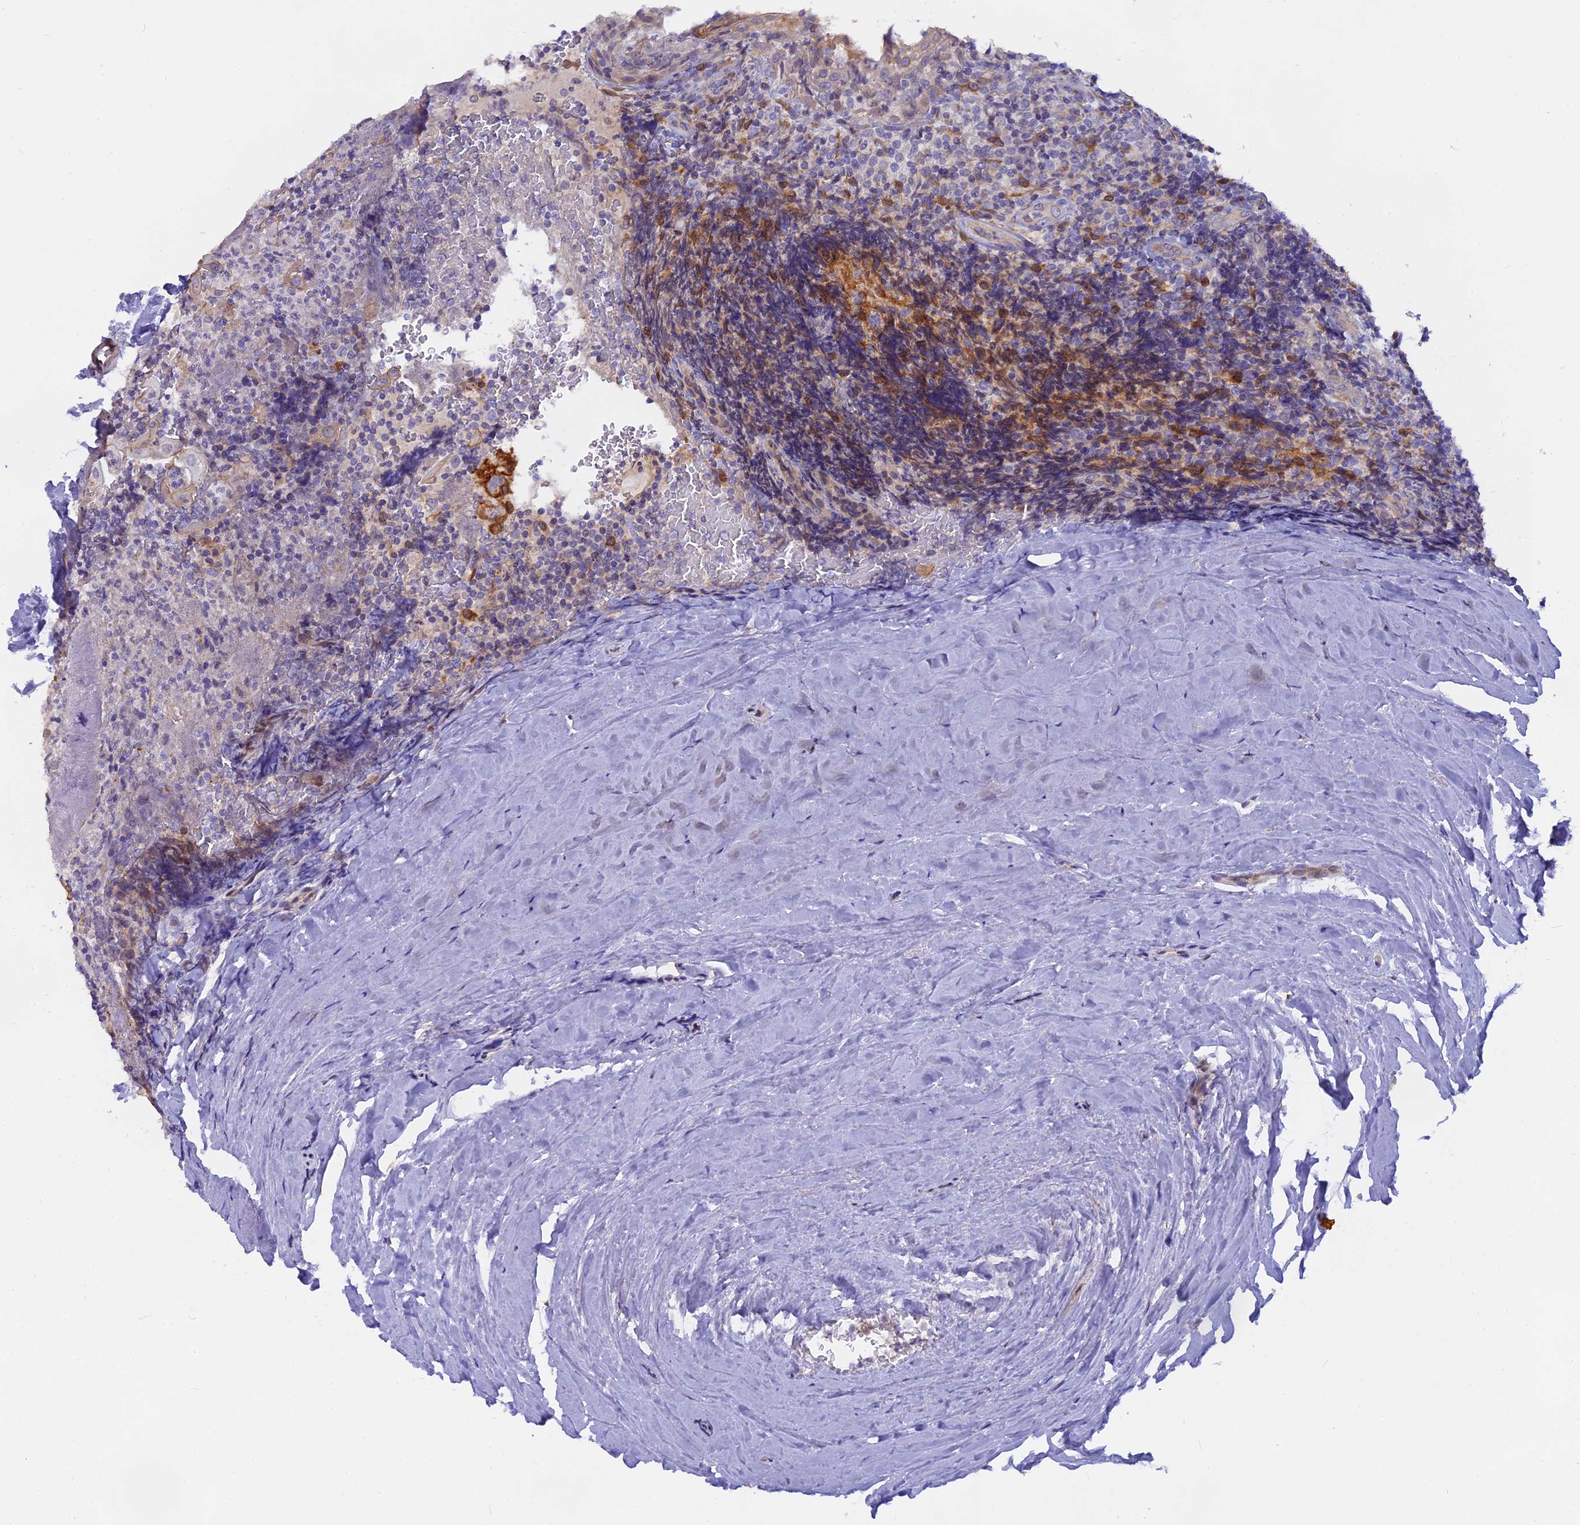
{"staining": {"intensity": "moderate", "quantity": "<25%", "location": "cytoplasmic/membranous"}, "tissue": "tonsil", "cell_type": "Germinal center cells", "image_type": "normal", "snomed": [{"axis": "morphology", "description": "Normal tissue, NOS"}, {"axis": "topography", "description": "Tonsil"}], "caption": "DAB immunohistochemical staining of normal human tonsil reveals moderate cytoplasmic/membranous protein expression in about <25% of germinal center cells.", "gene": "TLCD1", "patient": {"sex": "male", "age": 37}}